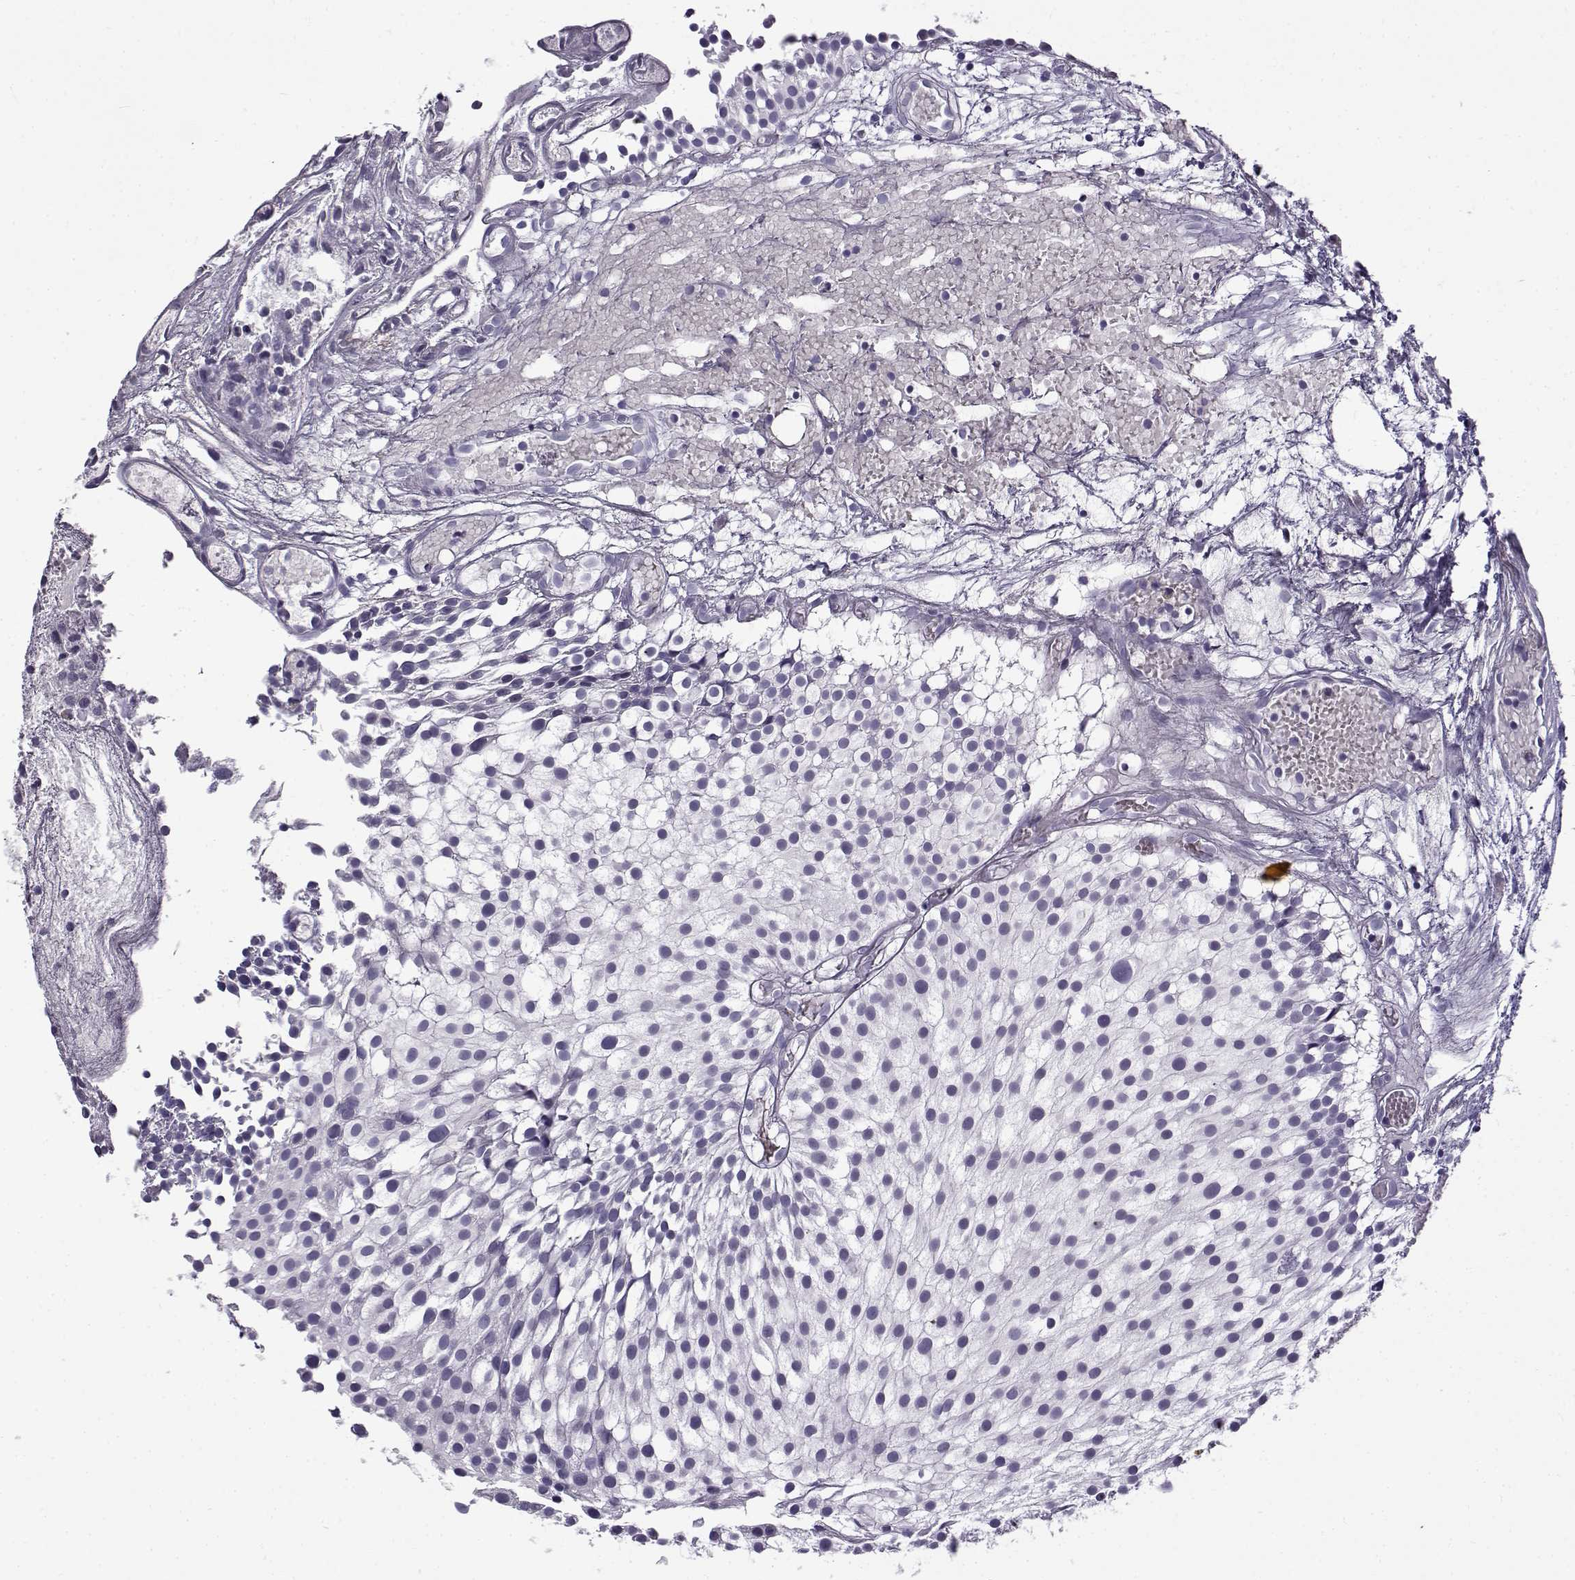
{"staining": {"intensity": "negative", "quantity": "none", "location": "none"}, "tissue": "urothelial cancer", "cell_type": "Tumor cells", "image_type": "cancer", "snomed": [{"axis": "morphology", "description": "Urothelial carcinoma, Low grade"}, {"axis": "topography", "description": "Urinary bladder"}], "caption": "Micrograph shows no significant protein staining in tumor cells of urothelial cancer.", "gene": "GTSF1L", "patient": {"sex": "male", "age": 79}}